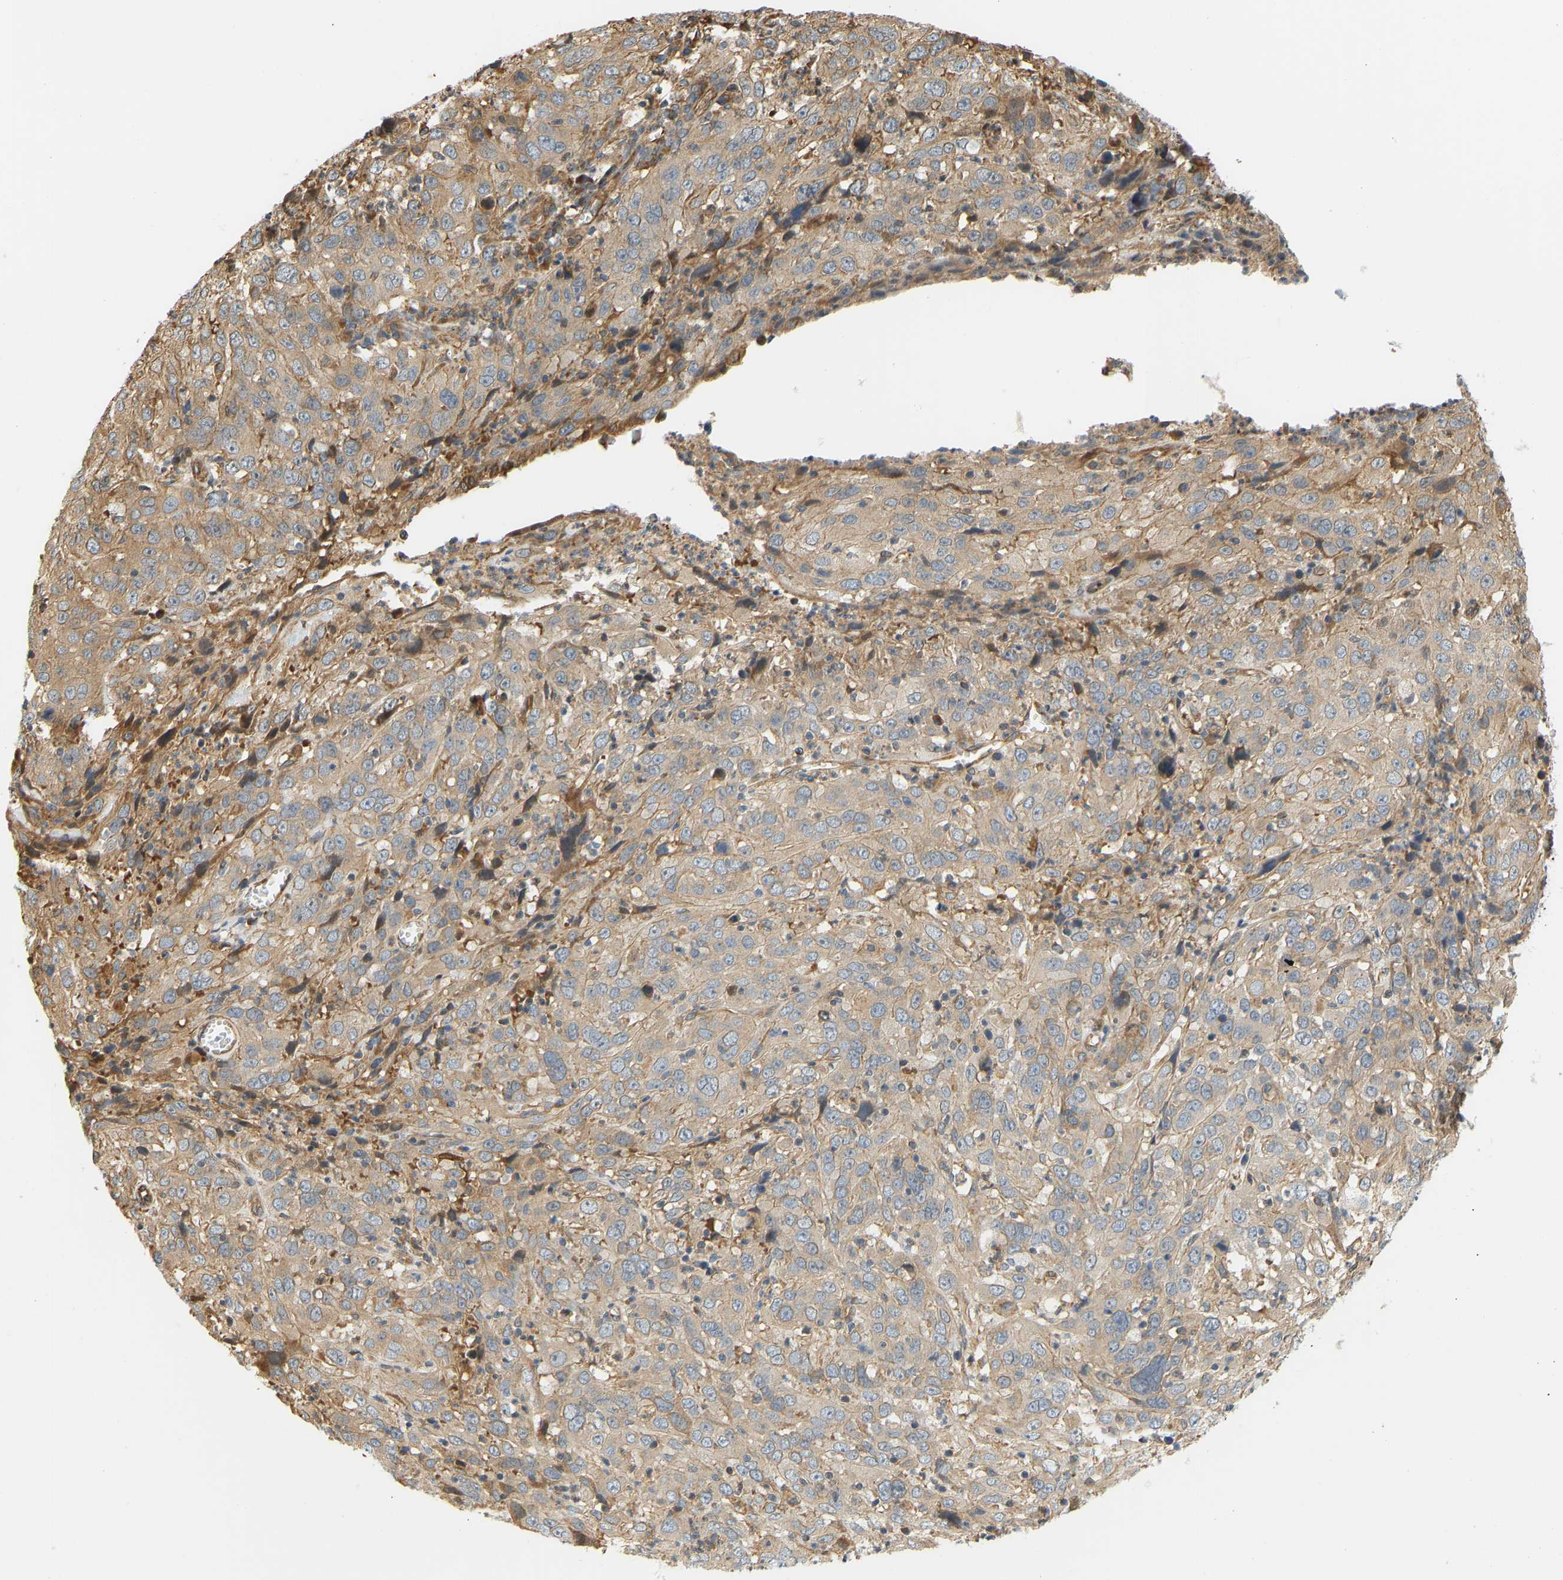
{"staining": {"intensity": "weak", "quantity": "25%-75%", "location": "cytoplasmic/membranous"}, "tissue": "cervical cancer", "cell_type": "Tumor cells", "image_type": "cancer", "snomed": [{"axis": "morphology", "description": "Squamous cell carcinoma, NOS"}, {"axis": "topography", "description": "Cervix"}], "caption": "This histopathology image shows IHC staining of human cervical squamous cell carcinoma, with low weak cytoplasmic/membranous staining in approximately 25%-75% of tumor cells.", "gene": "CEP57", "patient": {"sex": "female", "age": 32}}